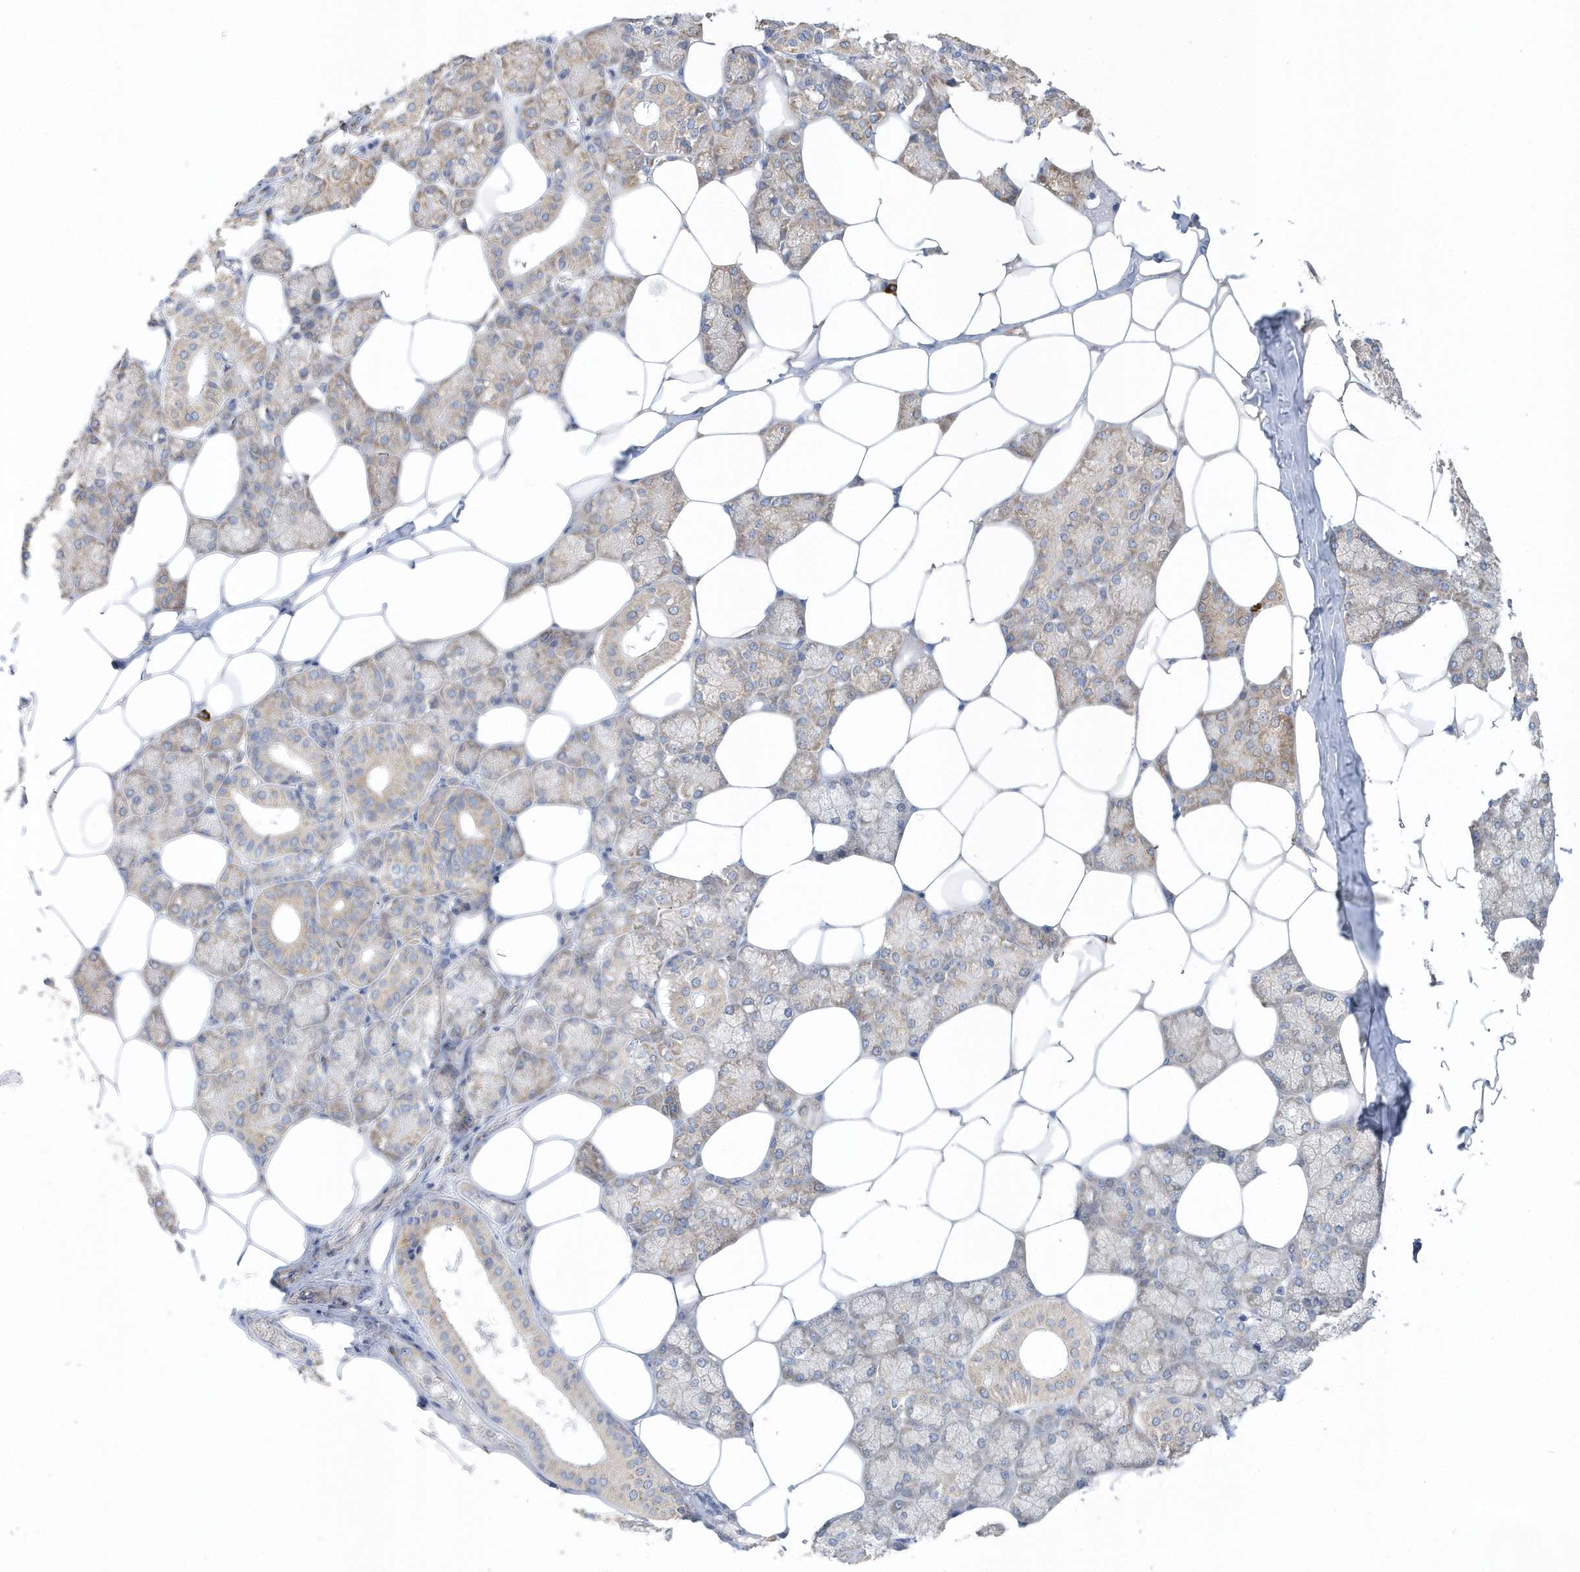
{"staining": {"intensity": "moderate", "quantity": ">75%", "location": "cytoplasmic/membranous"}, "tissue": "salivary gland", "cell_type": "Glandular cells", "image_type": "normal", "snomed": [{"axis": "morphology", "description": "Normal tissue, NOS"}, {"axis": "topography", "description": "Salivary gland"}], "caption": "IHC staining of unremarkable salivary gland, which exhibits medium levels of moderate cytoplasmic/membranous expression in about >75% of glandular cells indicating moderate cytoplasmic/membranous protein positivity. The staining was performed using DAB (3,3'-diaminobenzidine) (brown) for protein detection and nuclei were counterstained in hematoxylin (blue).", "gene": "SPATA5", "patient": {"sex": "male", "age": 62}}